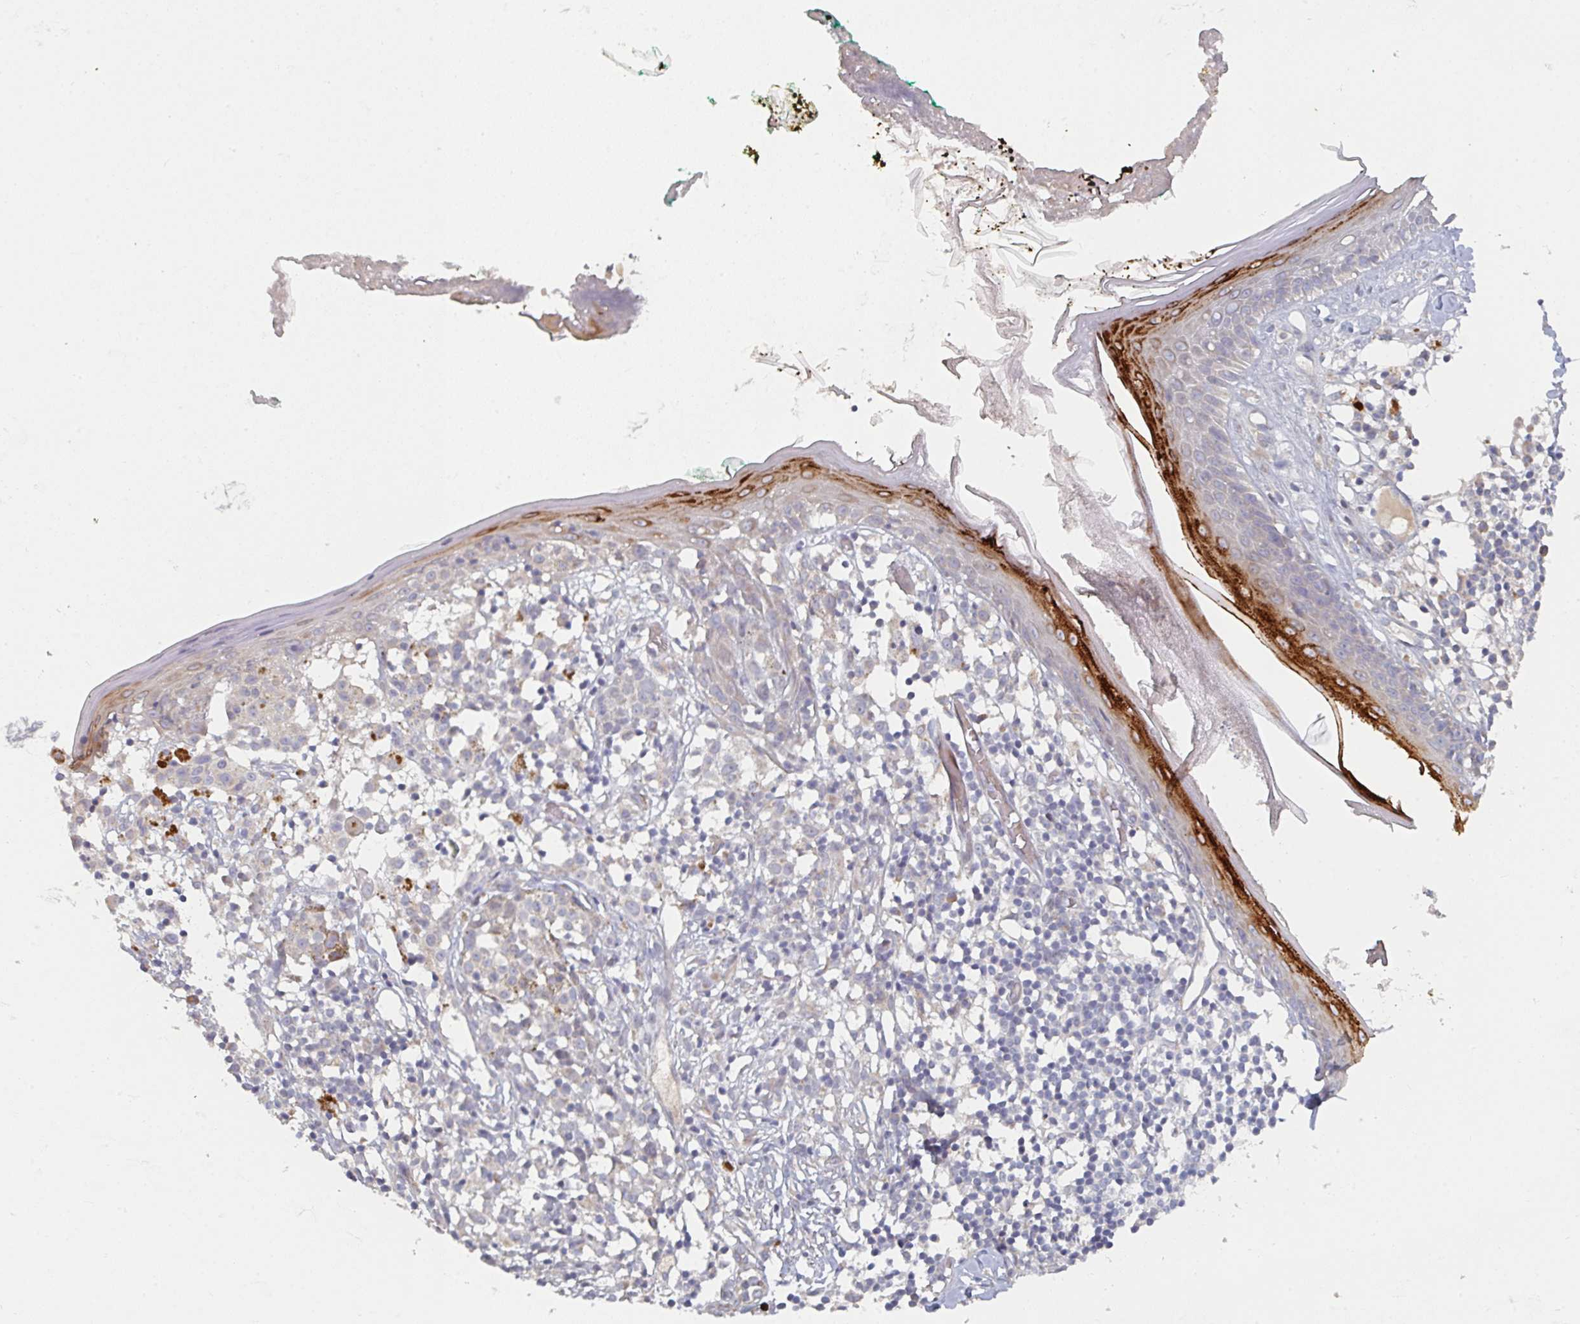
{"staining": {"intensity": "negative", "quantity": "none", "location": "none"}, "tissue": "skin", "cell_type": "Fibroblasts", "image_type": "normal", "snomed": [{"axis": "morphology", "description": "Normal tissue, NOS"}, {"axis": "topography", "description": "Skin"}], "caption": "Micrograph shows no protein positivity in fibroblasts of benign skin. Nuclei are stained in blue.", "gene": "ELOVL1", "patient": {"sex": "female", "age": 34}}